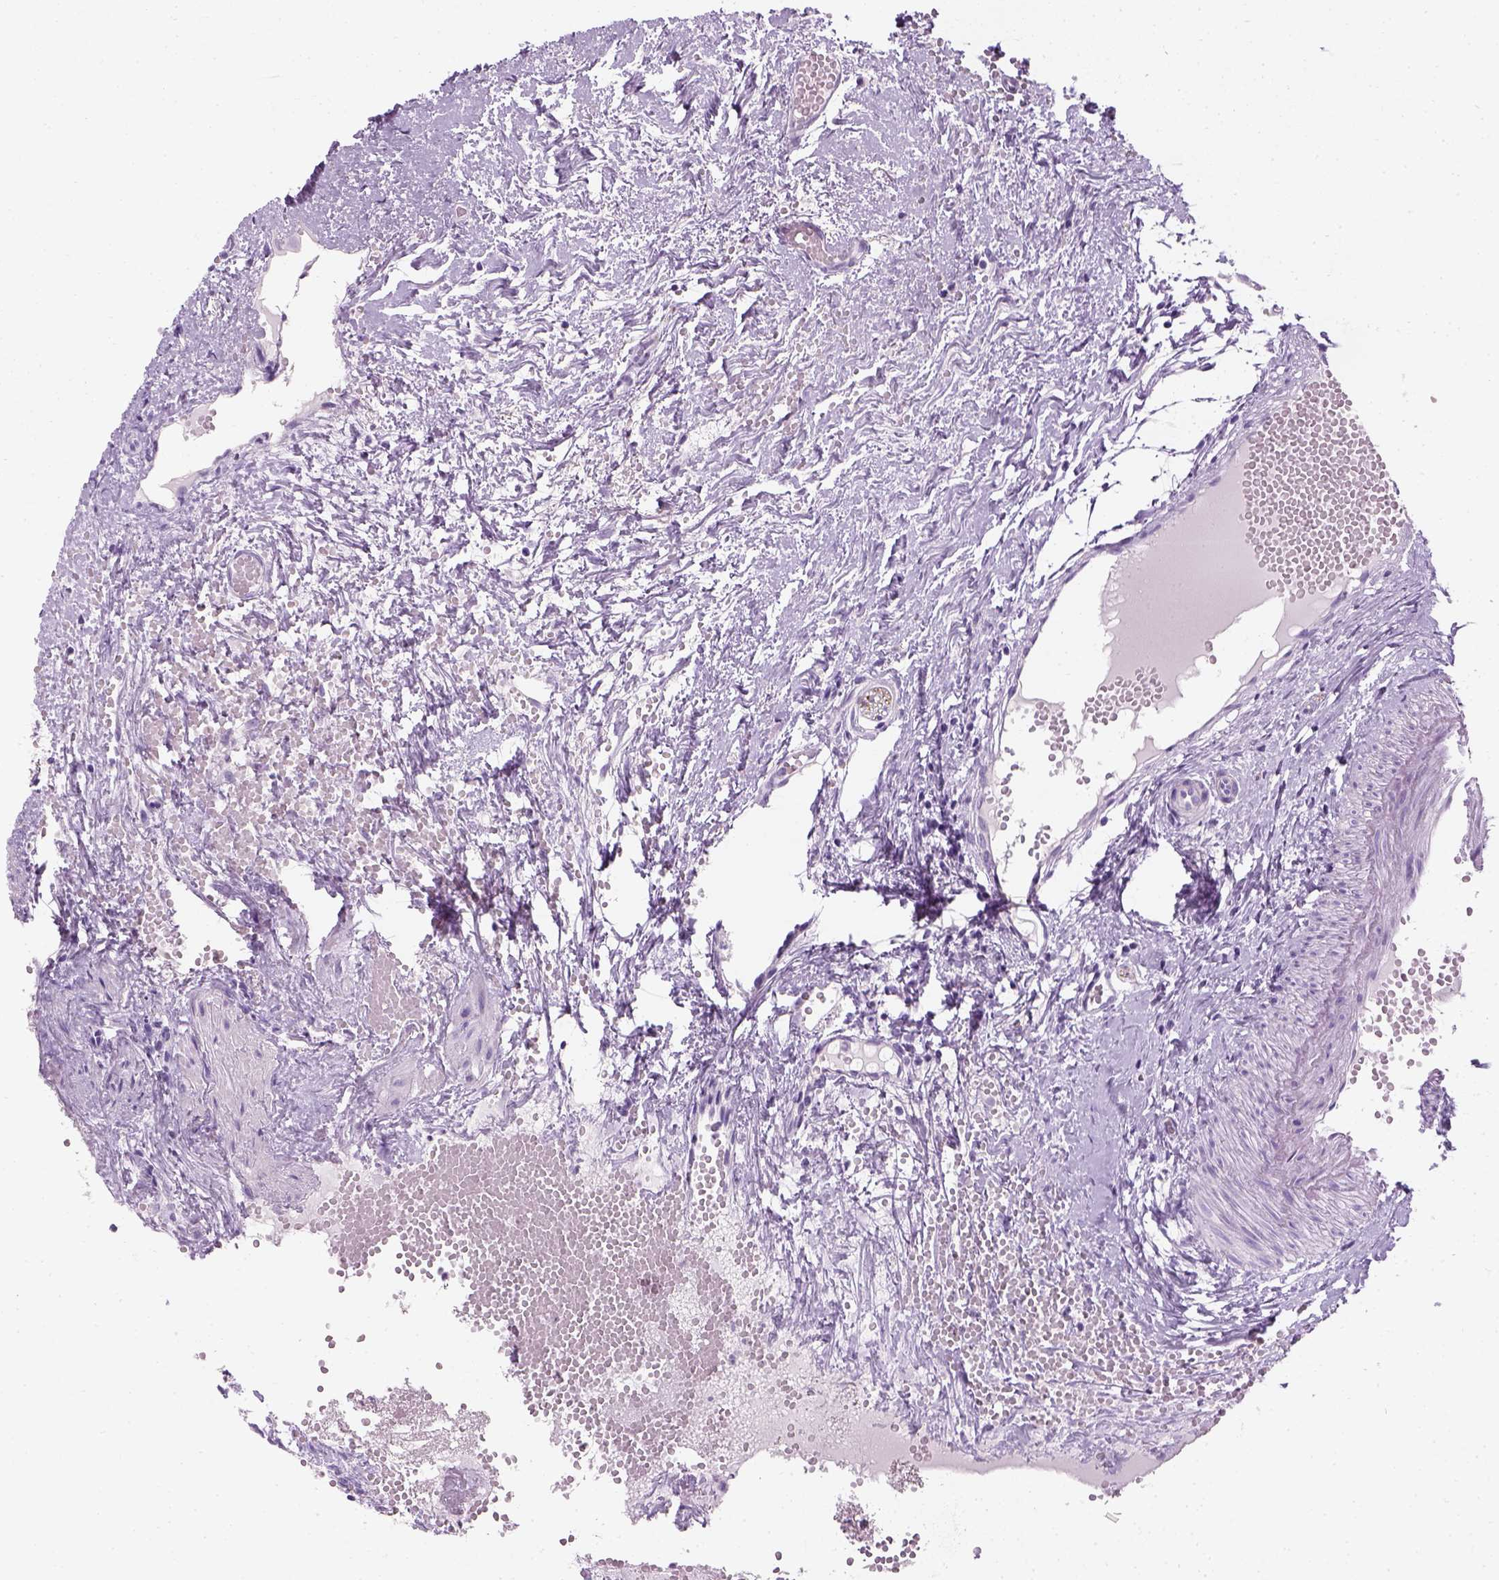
{"staining": {"intensity": "negative", "quantity": "none", "location": "none"}, "tissue": "ovary", "cell_type": "Follicle cells", "image_type": "normal", "snomed": [{"axis": "morphology", "description": "Normal tissue, NOS"}, {"axis": "topography", "description": "Ovary"}], "caption": "Immunohistochemistry (IHC) photomicrograph of normal ovary stained for a protein (brown), which shows no expression in follicle cells. (DAB immunohistochemistry, high magnification).", "gene": "TH", "patient": {"sex": "female", "age": 46}}